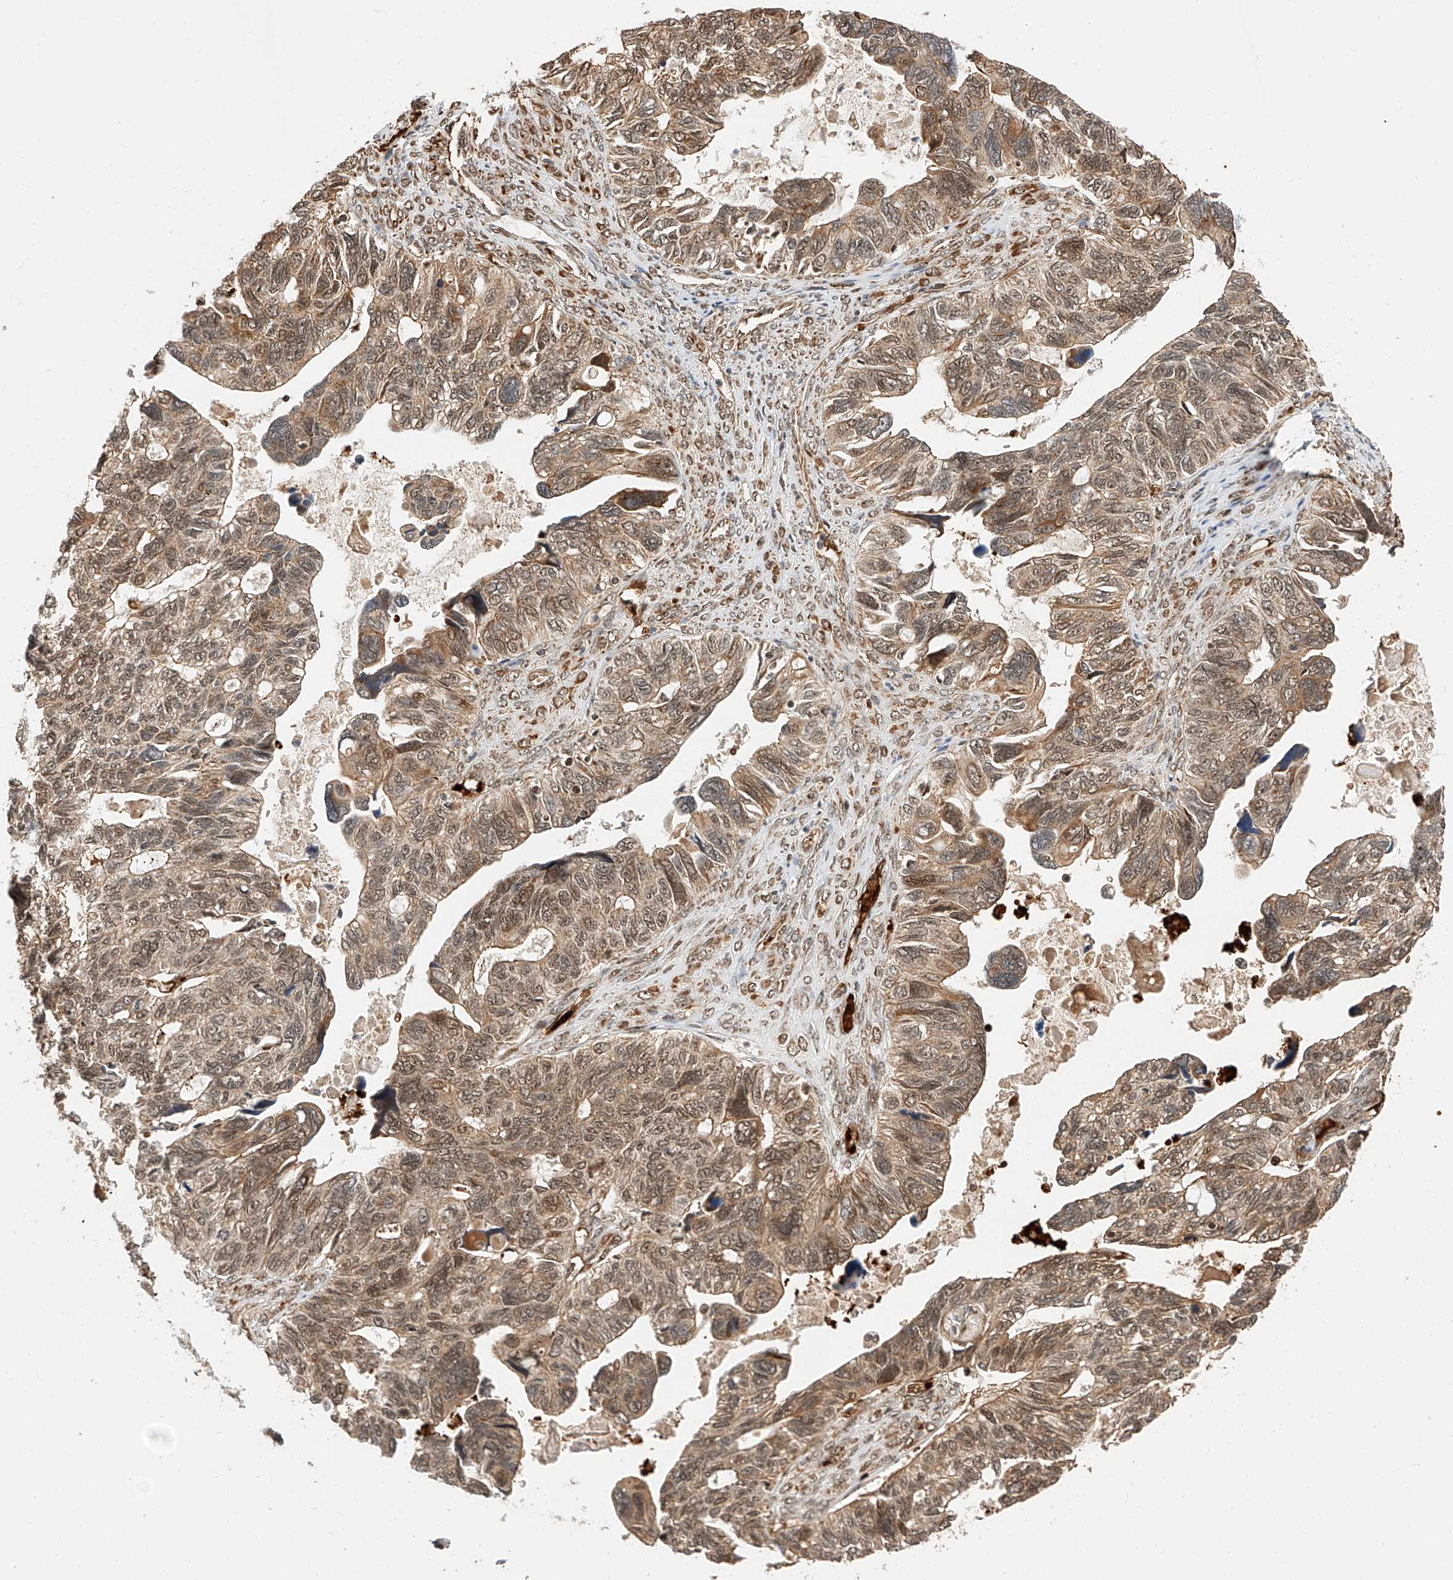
{"staining": {"intensity": "moderate", "quantity": ">75%", "location": "cytoplasmic/membranous,nuclear"}, "tissue": "ovarian cancer", "cell_type": "Tumor cells", "image_type": "cancer", "snomed": [{"axis": "morphology", "description": "Cystadenocarcinoma, serous, NOS"}, {"axis": "topography", "description": "Ovary"}], "caption": "Immunohistochemistry (IHC) (DAB) staining of human ovarian serous cystadenocarcinoma displays moderate cytoplasmic/membranous and nuclear protein positivity in about >75% of tumor cells.", "gene": "THTPA", "patient": {"sex": "female", "age": 79}}